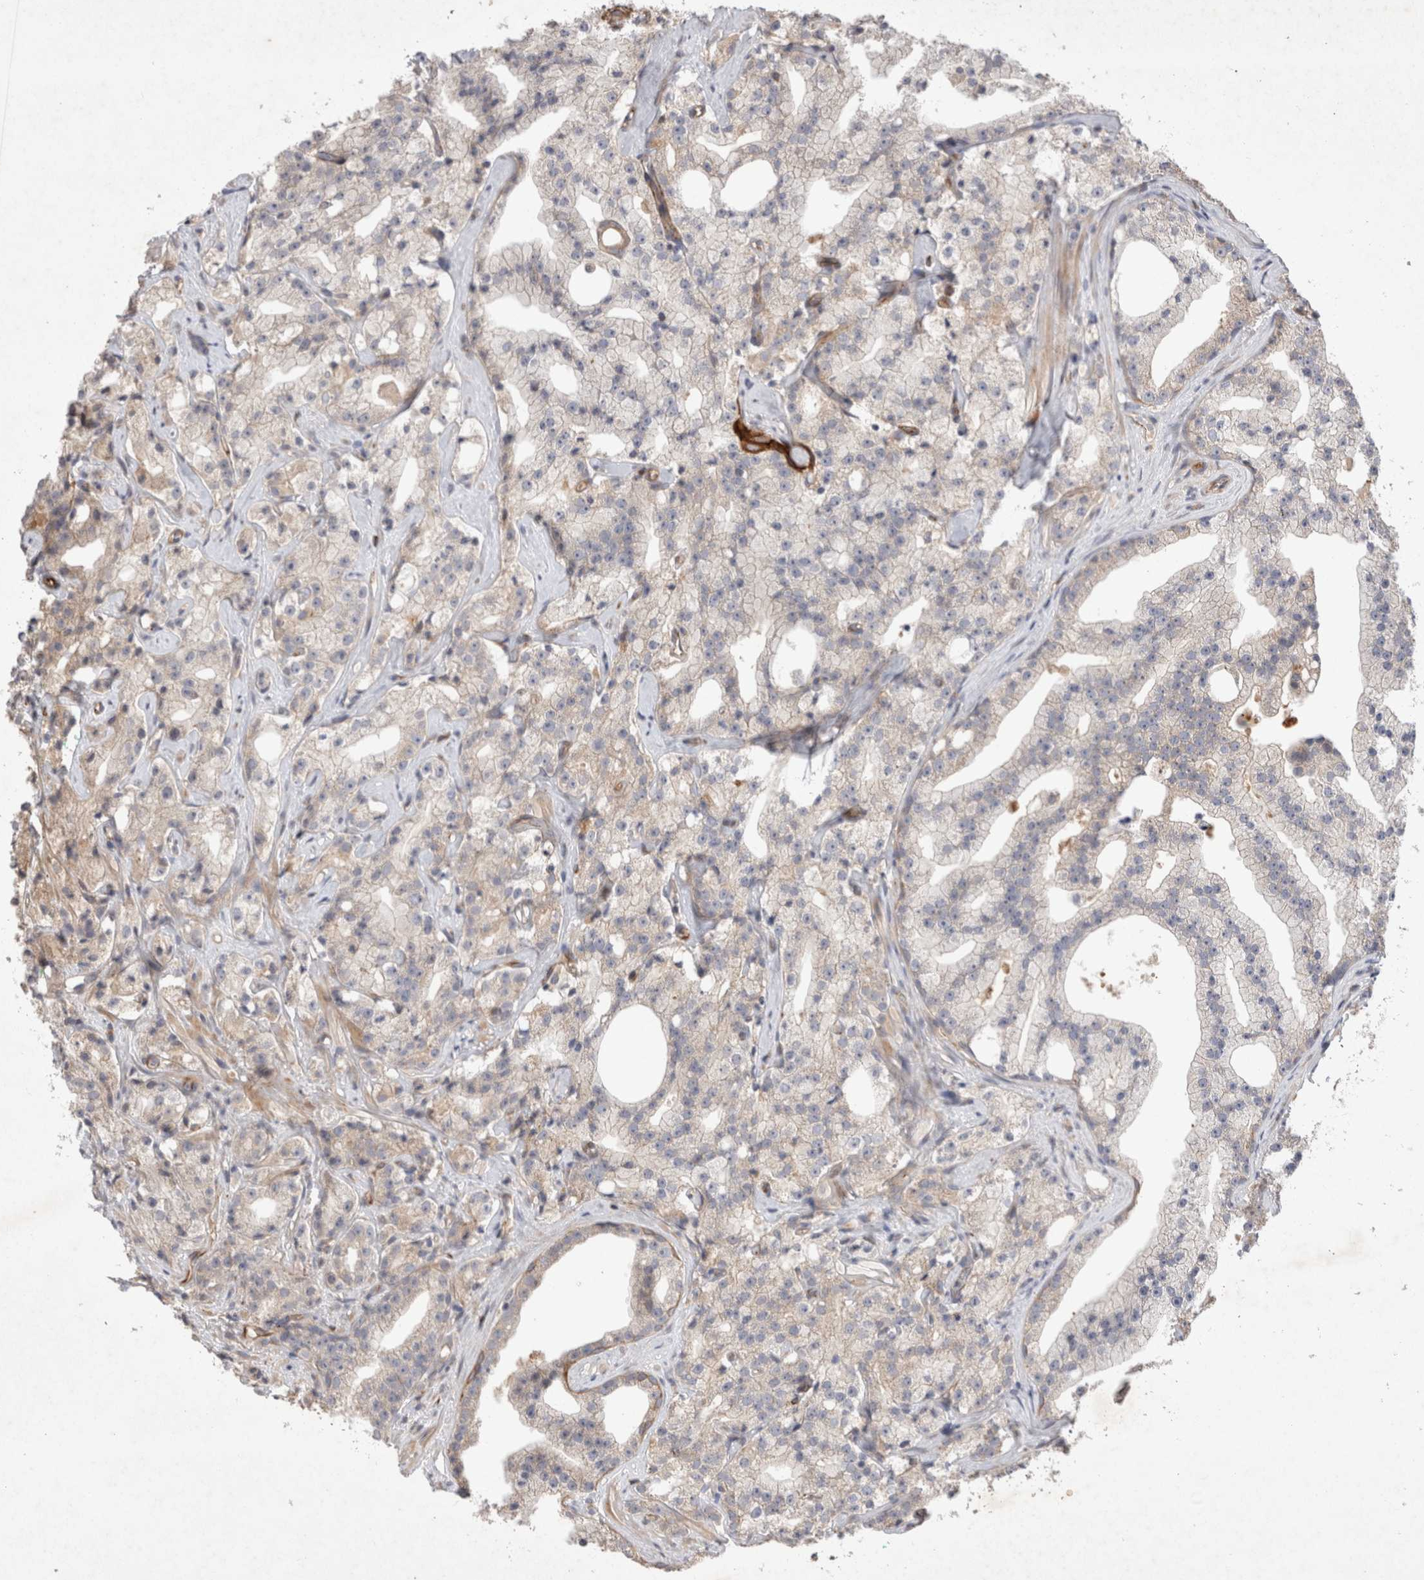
{"staining": {"intensity": "weak", "quantity": "<25%", "location": "cytoplasmic/membranous"}, "tissue": "prostate cancer", "cell_type": "Tumor cells", "image_type": "cancer", "snomed": [{"axis": "morphology", "description": "Adenocarcinoma, High grade"}, {"axis": "topography", "description": "Prostate"}], "caption": "Prostate cancer (high-grade adenocarcinoma) was stained to show a protein in brown. There is no significant expression in tumor cells. (DAB immunohistochemistry (IHC) with hematoxylin counter stain).", "gene": "NMU", "patient": {"sex": "male", "age": 64}}